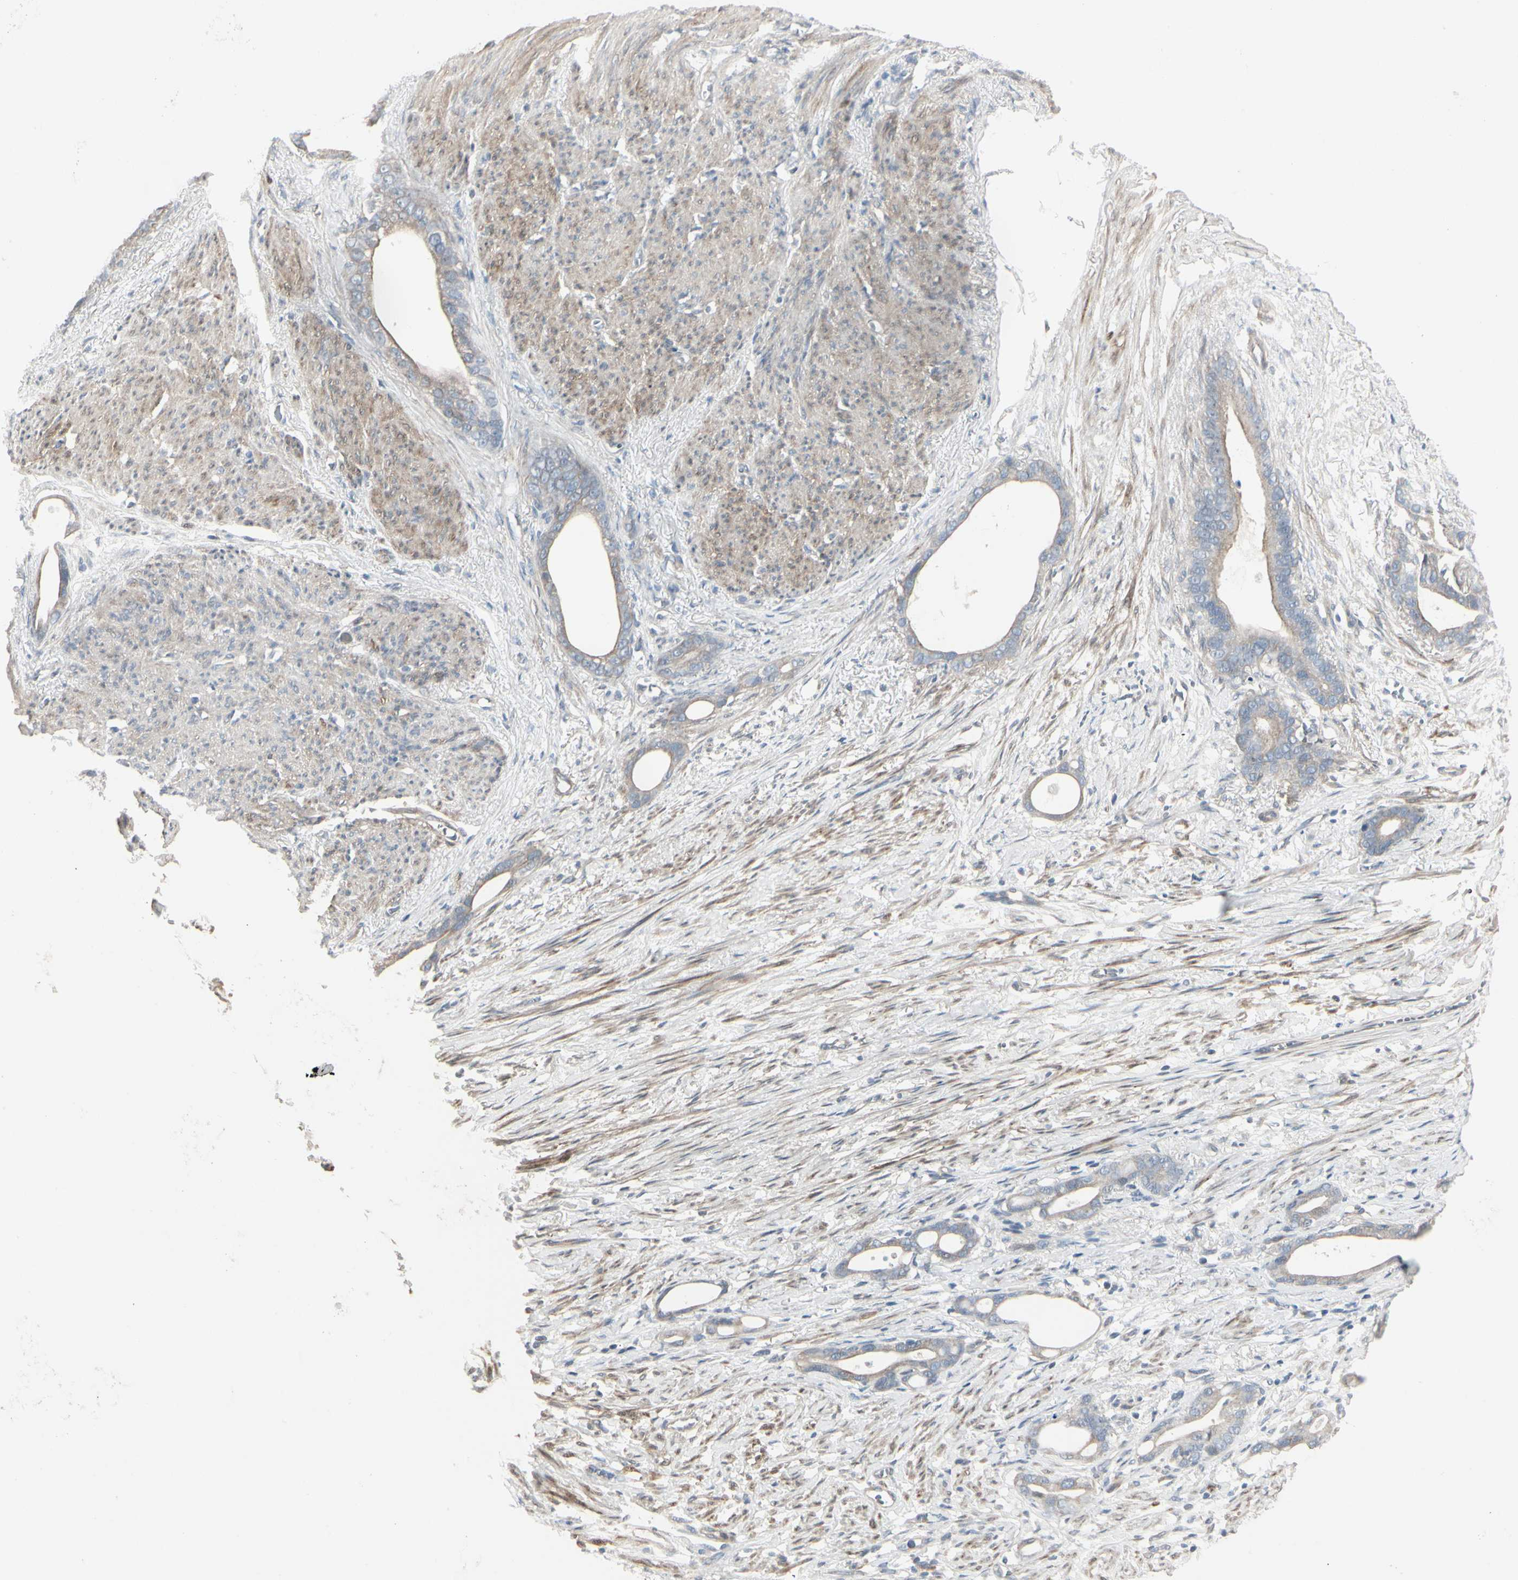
{"staining": {"intensity": "weak", "quantity": ">75%", "location": "cytoplasmic/membranous"}, "tissue": "stomach cancer", "cell_type": "Tumor cells", "image_type": "cancer", "snomed": [{"axis": "morphology", "description": "Adenocarcinoma, NOS"}, {"axis": "topography", "description": "Stomach"}], "caption": "The immunohistochemical stain labels weak cytoplasmic/membranous expression in tumor cells of stomach cancer tissue.", "gene": "DMPK", "patient": {"sex": "female", "age": 75}}